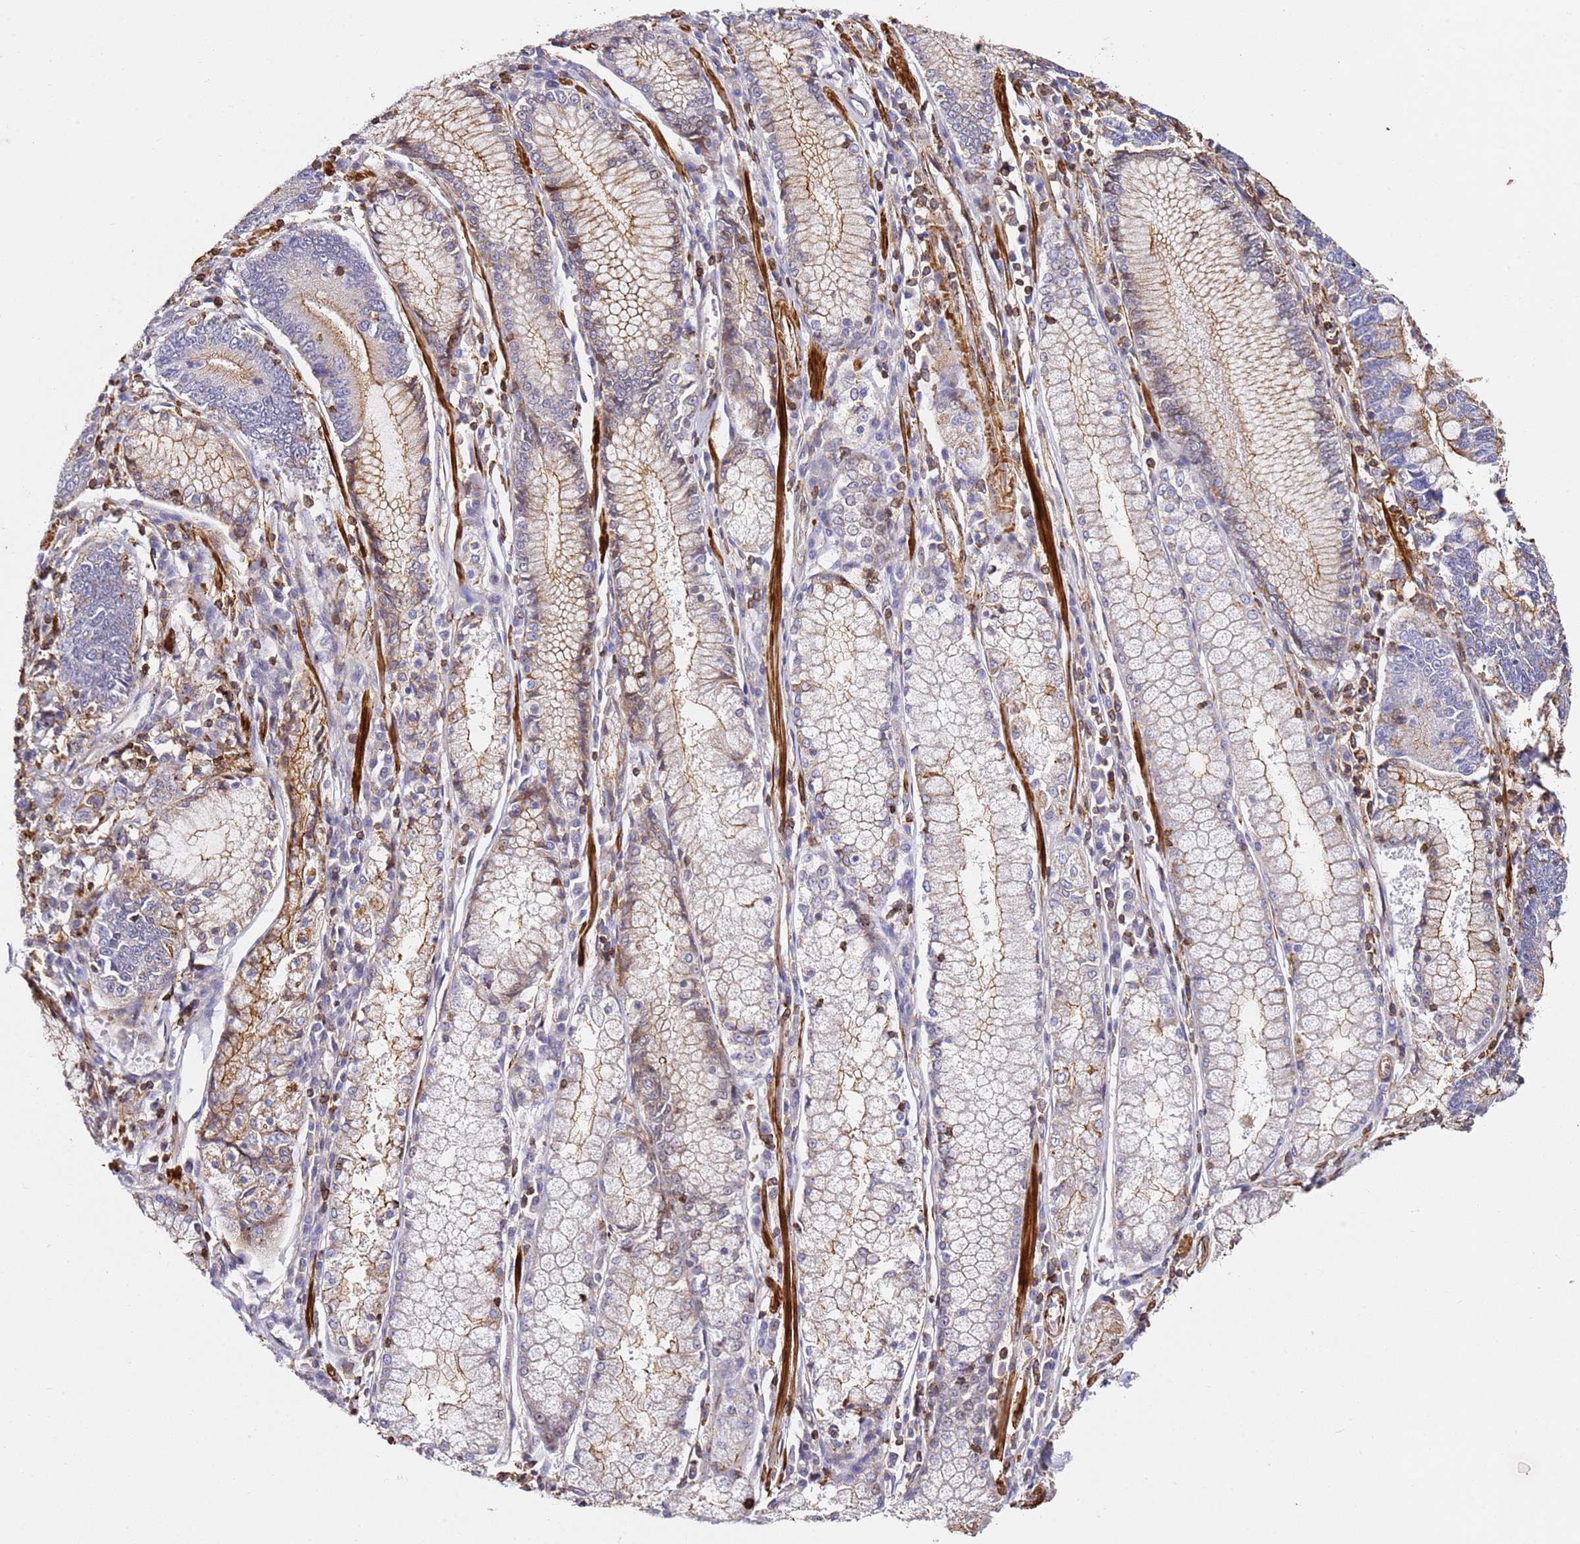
{"staining": {"intensity": "moderate", "quantity": "25%-75%", "location": "cytoplasmic/membranous"}, "tissue": "stomach cancer", "cell_type": "Tumor cells", "image_type": "cancer", "snomed": [{"axis": "morphology", "description": "Adenocarcinoma, NOS"}, {"axis": "topography", "description": "Stomach"}], "caption": "Immunohistochemical staining of human adenocarcinoma (stomach) shows moderate cytoplasmic/membranous protein staining in about 25%-75% of tumor cells. The protein is shown in brown color, while the nuclei are stained blue.", "gene": "ZNF671", "patient": {"sex": "male", "age": 59}}